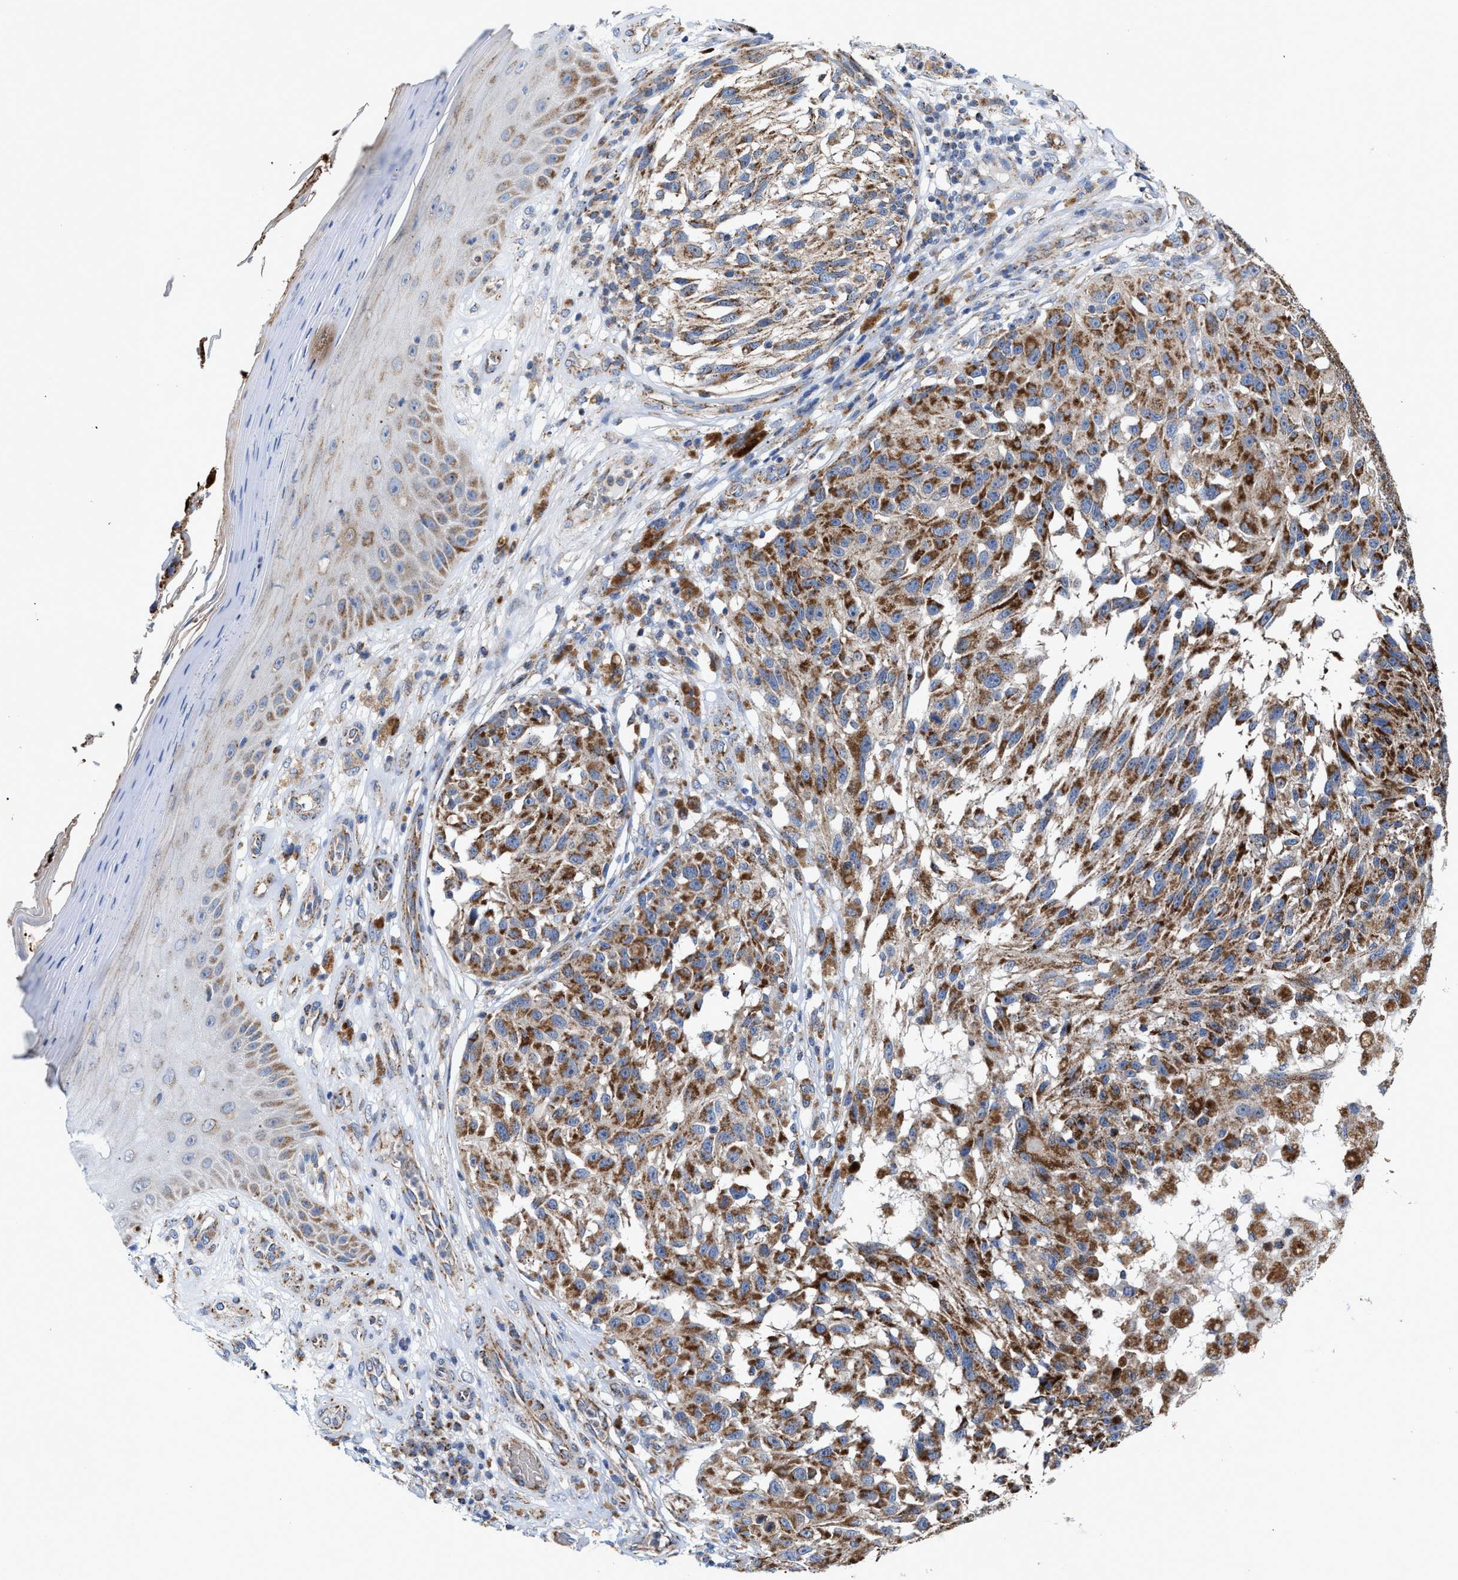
{"staining": {"intensity": "moderate", "quantity": ">75%", "location": "cytoplasmic/membranous"}, "tissue": "melanoma", "cell_type": "Tumor cells", "image_type": "cancer", "snomed": [{"axis": "morphology", "description": "Malignant melanoma, NOS"}, {"axis": "topography", "description": "Skin"}], "caption": "IHC micrograph of neoplastic tissue: human malignant melanoma stained using immunohistochemistry (IHC) shows medium levels of moderate protein expression localized specifically in the cytoplasmic/membranous of tumor cells, appearing as a cytoplasmic/membranous brown color.", "gene": "MECR", "patient": {"sex": "female", "age": 73}}